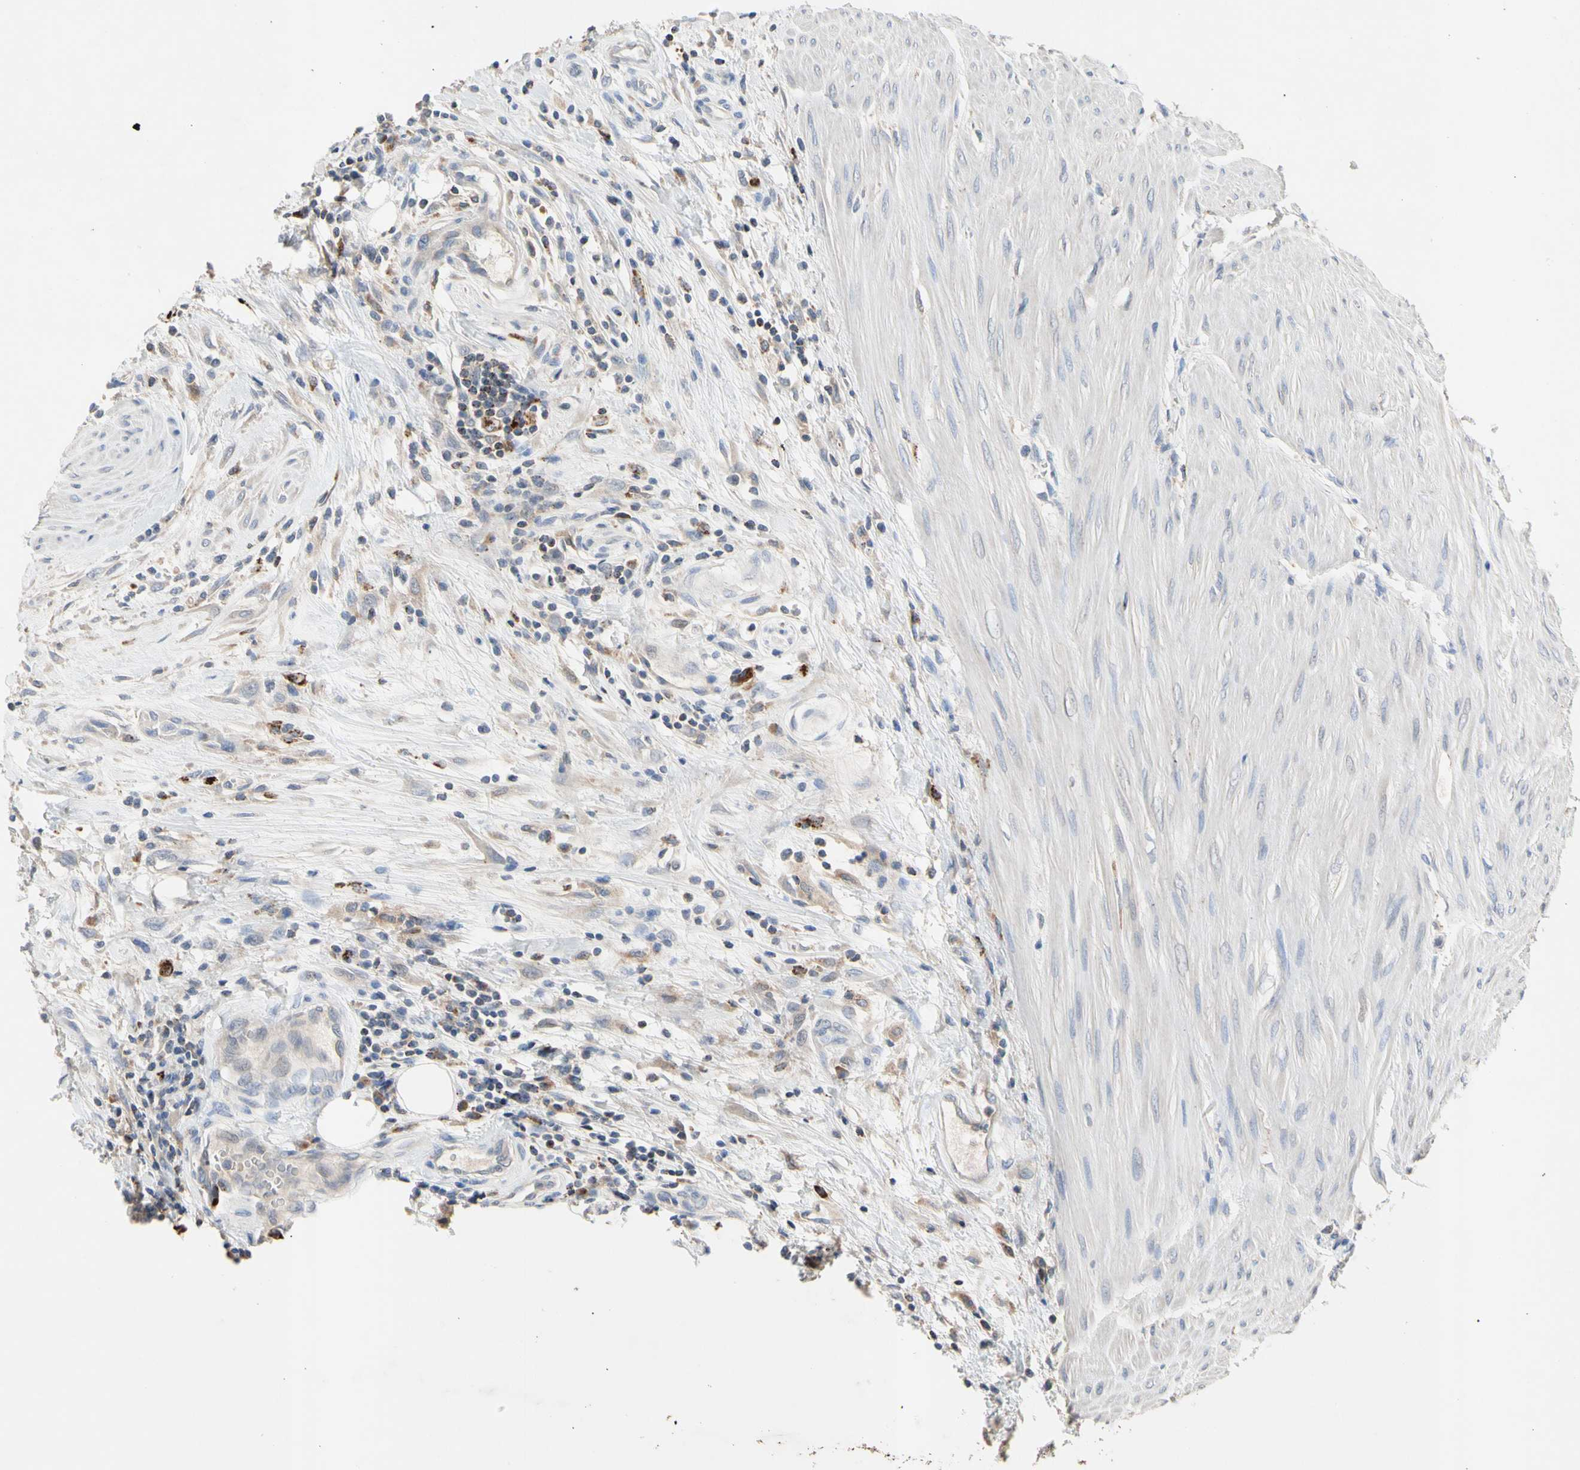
{"staining": {"intensity": "negative", "quantity": "none", "location": "none"}, "tissue": "urothelial cancer", "cell_type": "Tumor cells", "image_type": "cancer", "snomed": [{"axis": "morphology", "description": "Urothelial carcinoma, High grade"}, {"axis": "topography", "description": "Urinary bladder"}], "caption": "A histopathology image of urothelial cancer stained for a protein reveals no brown staining in tumor cells.", "gene": "ADA2", "patient": {"sex": "male", "age": 35}}